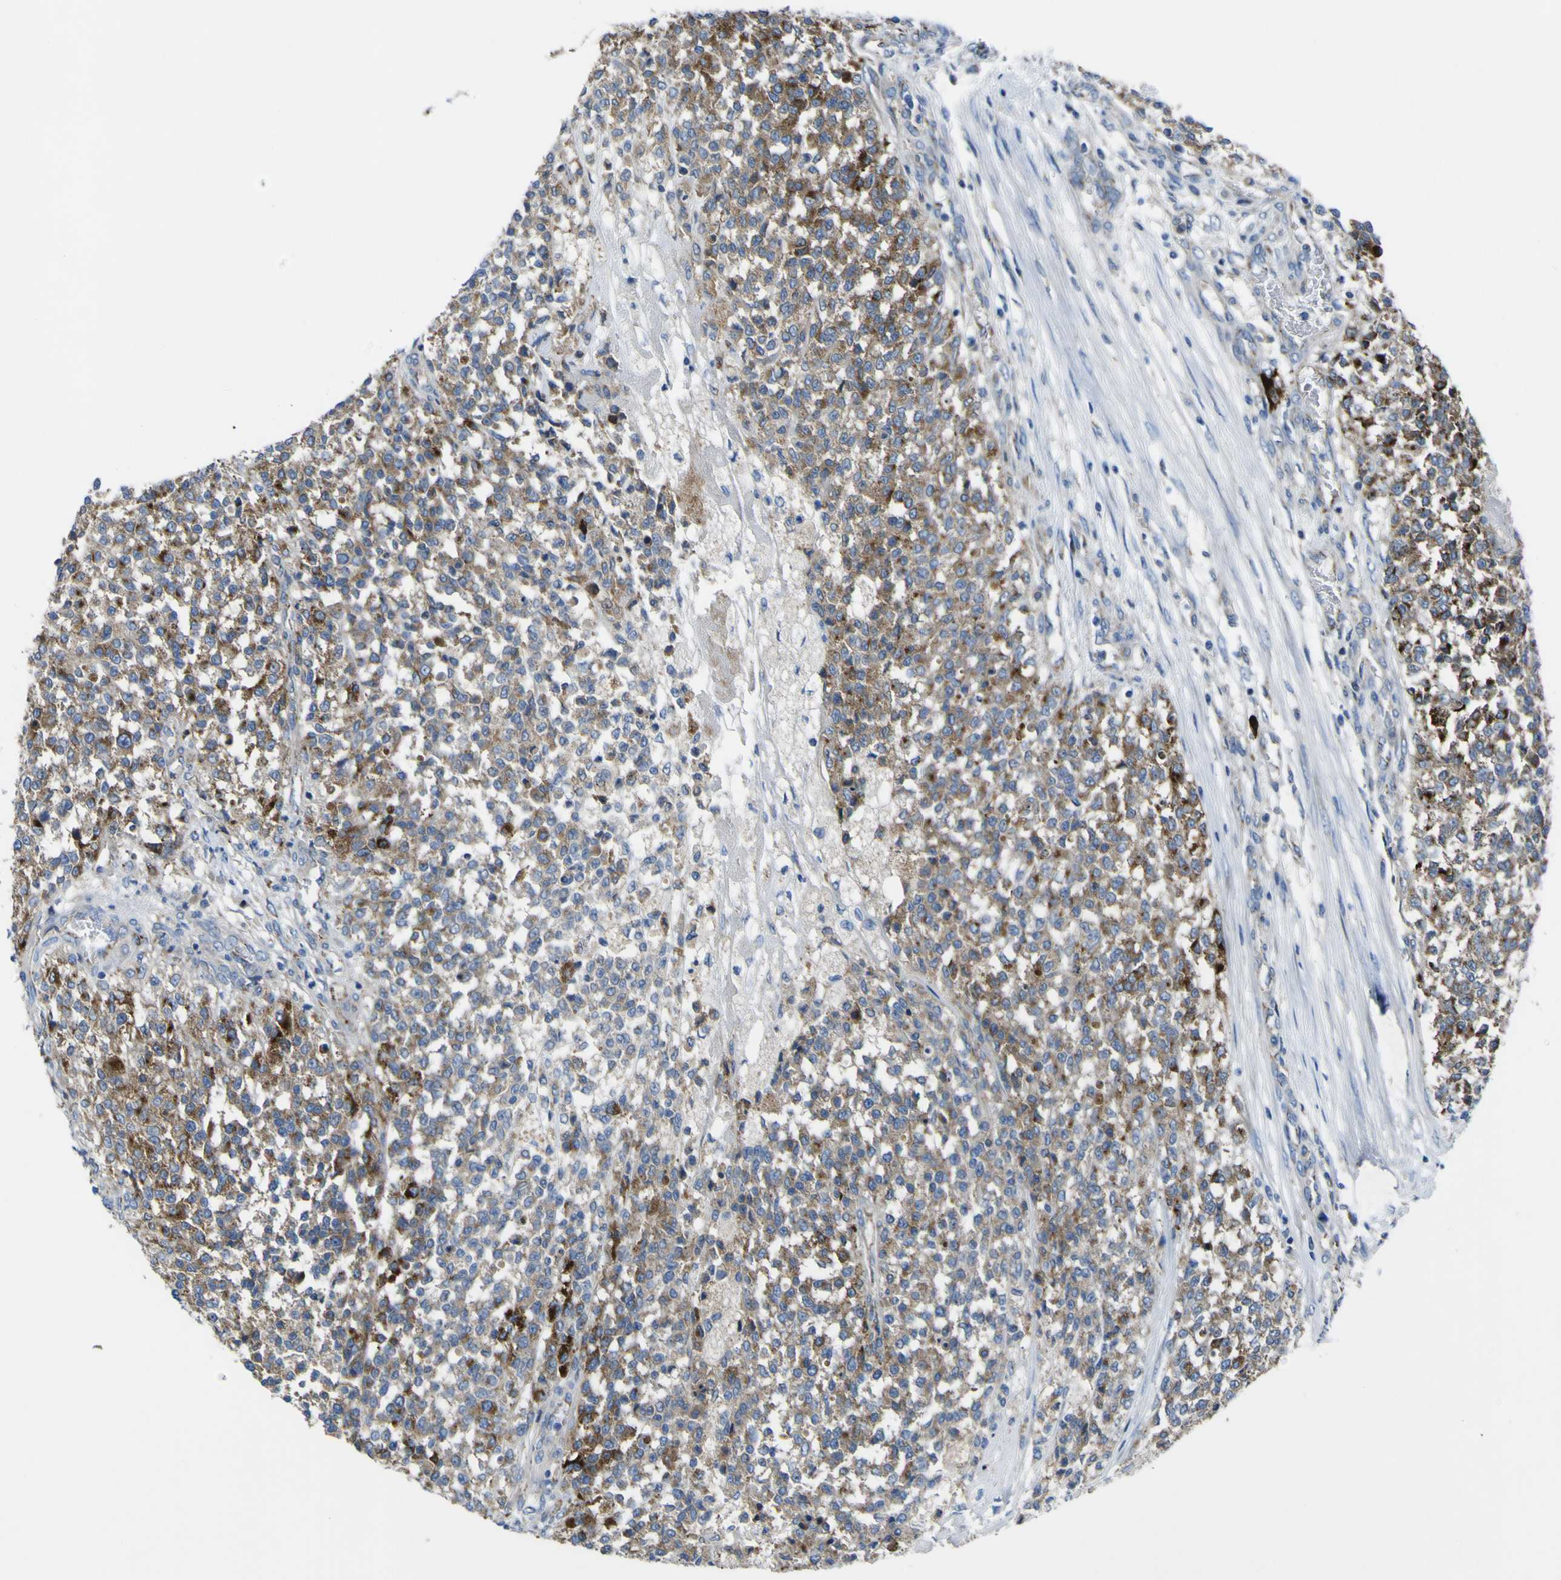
{"staining": {"intensity": "moderate", "quantity": ">75%", "location": "cytoplasmic/membranous"}, "tissue": "testis cancer", "cell_type": "Tumor cells", "image_type": "cancer", "snomed": [{"axis": "morphology", "description": "Seminoma, NOS"}, {"axis": "topography", "description": "Testis"}], "caption": "IHC of human seminoma (testis) displays medium levels of moderate cytoplasmic/membranous expression in about >75% of tumor cells. (IHC, brightfield microscopy, high magnification).", "gene": "CST3", "patient": {"sex": "male", "age": 59}}